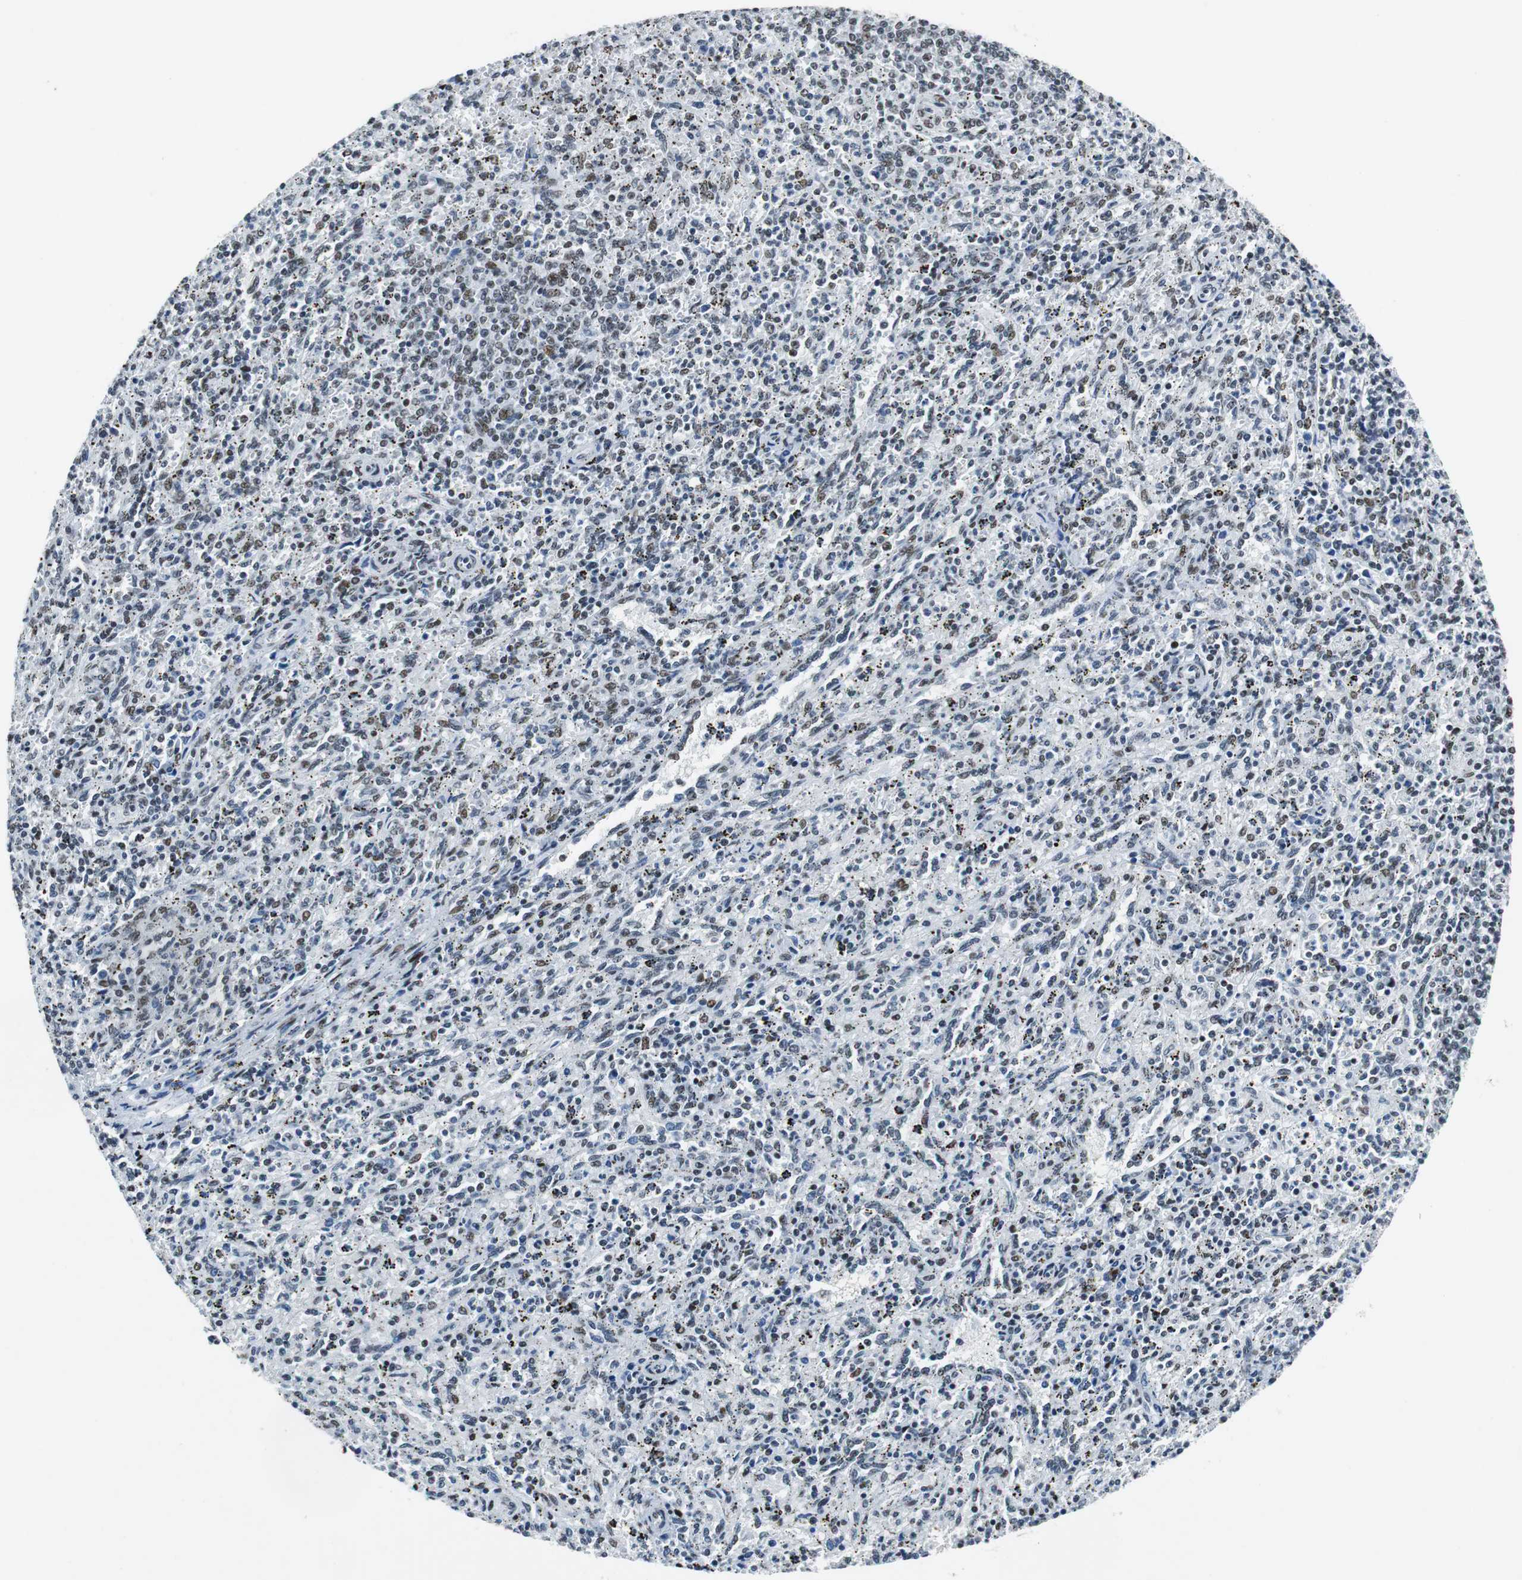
{"staining": {"intensity": "weak", "quantity": "<25%", "location": "nuclear"}, "tissue": "spleen", "cell_type": "Cells in red pulp", "image_type": "normal", "snomed": [{"axis": "morphology", "description": "Normal tissue, NOS"}, {"axis": "topography", "description": "Spleen"}], "caption": "This is an IHC photomicrograph of unremarkable human spleen. There is no expression in cells in red pulp.", "gene": "HDAC3", "patient": {"sex": "female", "age": 10}}